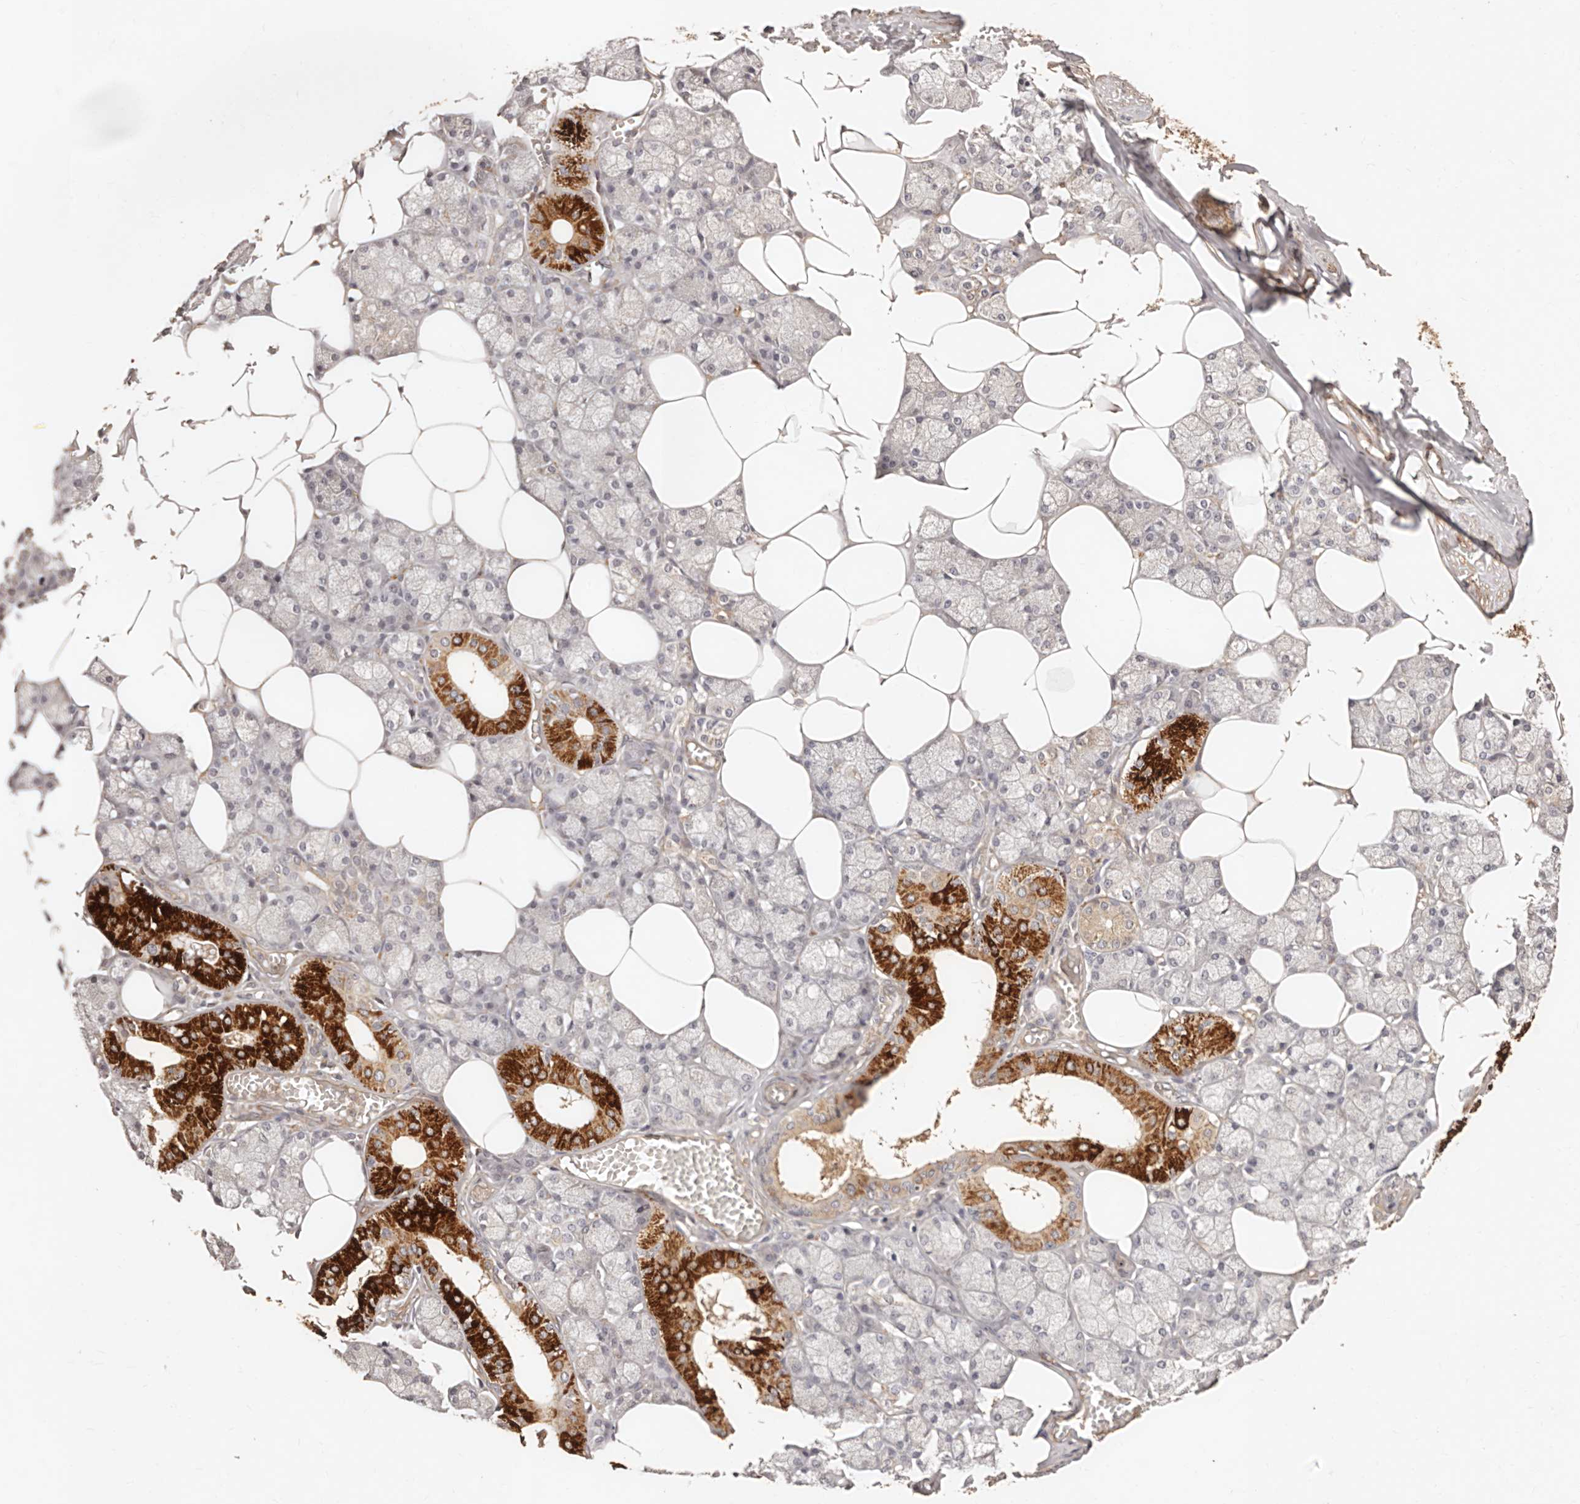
{"staining": {"intensity": "strong", "quantity": "<25%", "location": "cytoplasmic/membranous"}, "tissue": "salivary gland", "cell_type": "Glandular cells", "image_type": "normal", "snomed": [{"axis": "morphology", "description": "Normal tissue, NOS"}, {"axis": "topography", "description": "Salivary gland"}], "caption": "Strong cytoplasmic/membranous positivity for a protein is seen in about <25% of glandular cells of benign salivary gland using immunohistochemistry (IHC).", "gene": "CCL14", "patient": {"sex": "male", "age": 62}}